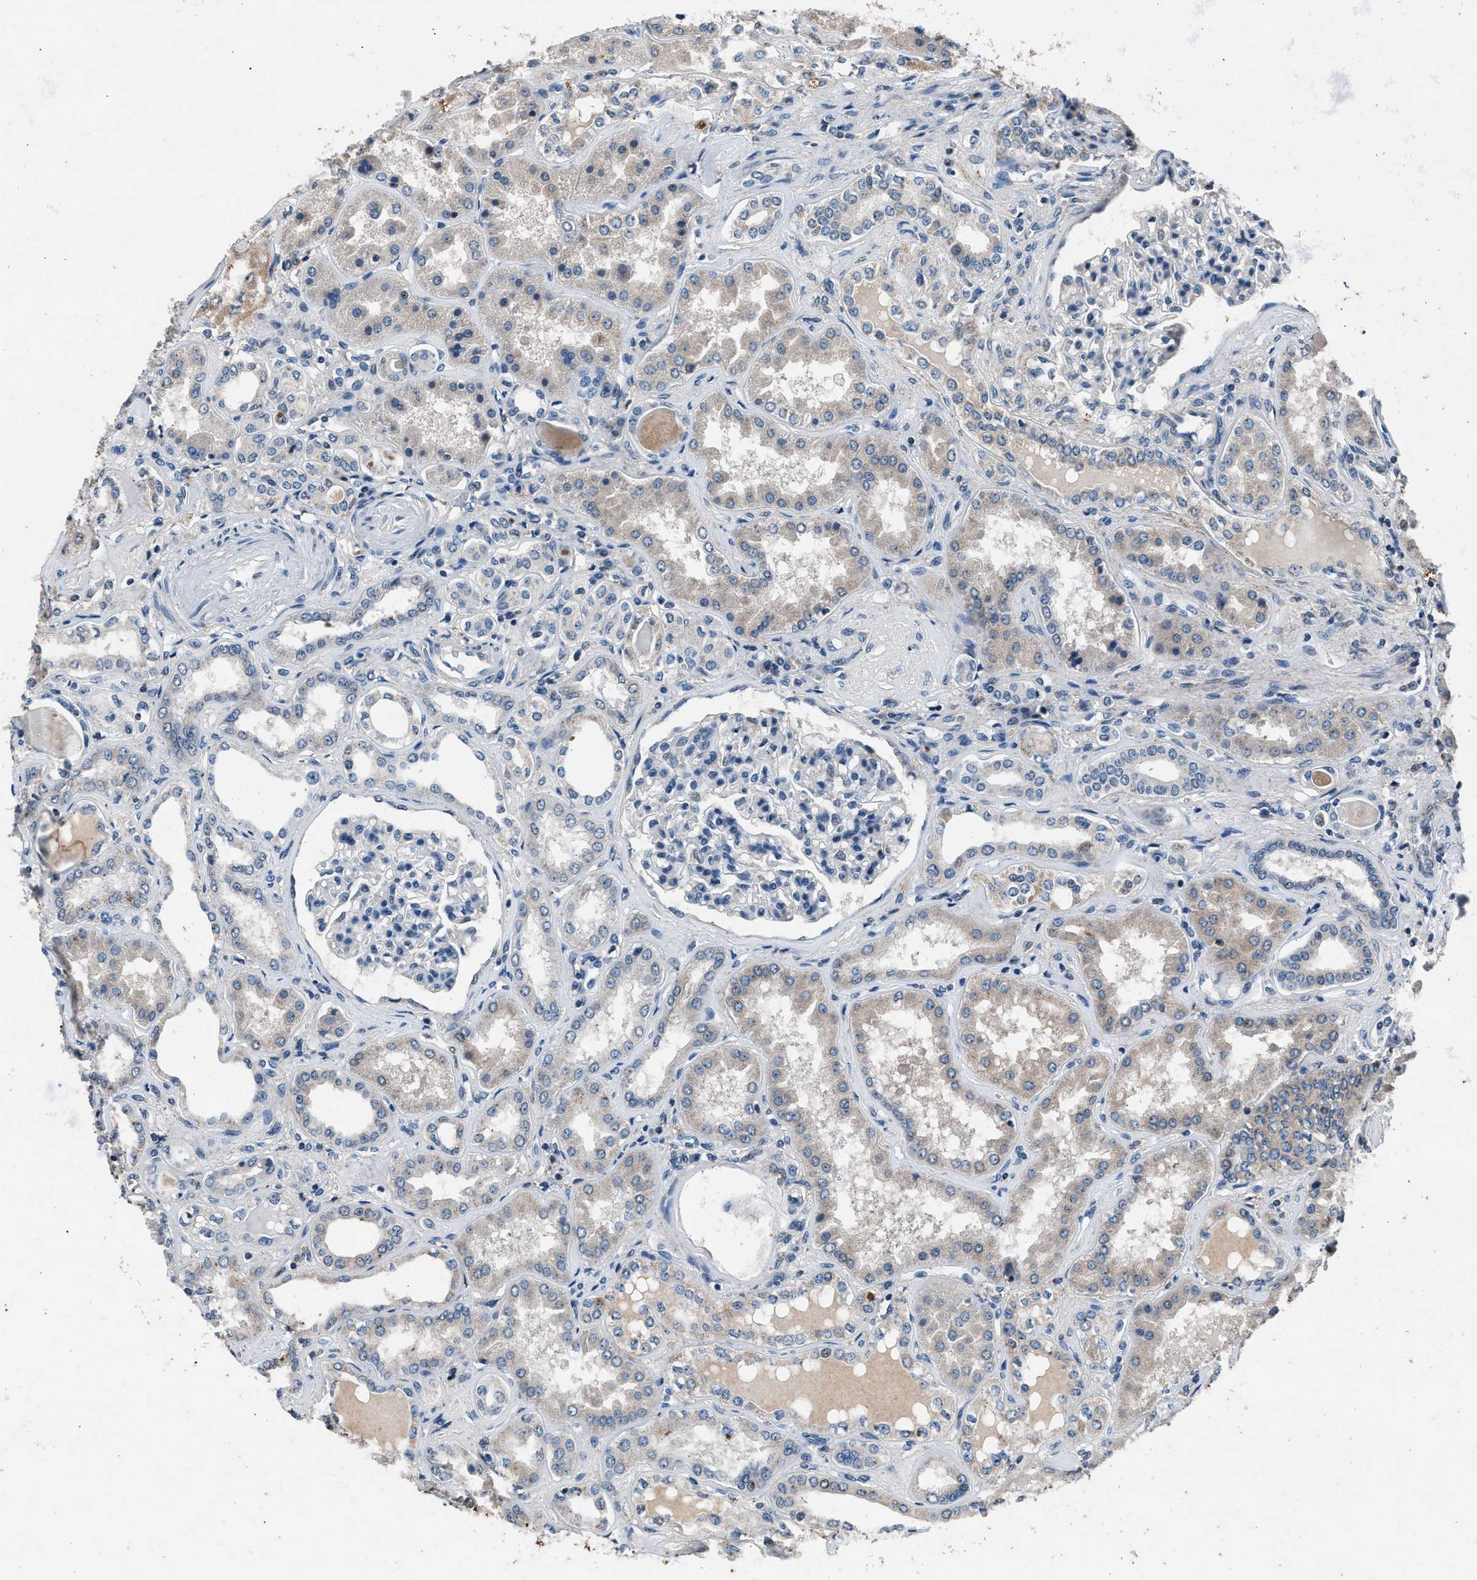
{"staining": {"intensity": "weak", "quantity": "<25%", "location": "cytoplasmic/membranous"}, "tissue": "kidney", "cell_type": "Cells in glomeruli", "image_type": "normal", "snomed": [{"axis": "morphology", "description": "Normal tissue, NOS"}, {"axis": "topography", "description": "Kidney"}], "caption": "Cells in glomeruli are negative for brown protein staining in unremarkable kidney. (DAB (3,3'-diaminobenzidine) immunohistochemistry (IHC), high magnification).", "gene": "DENND6B", "patient": {"sex": "female", "age": 56}}